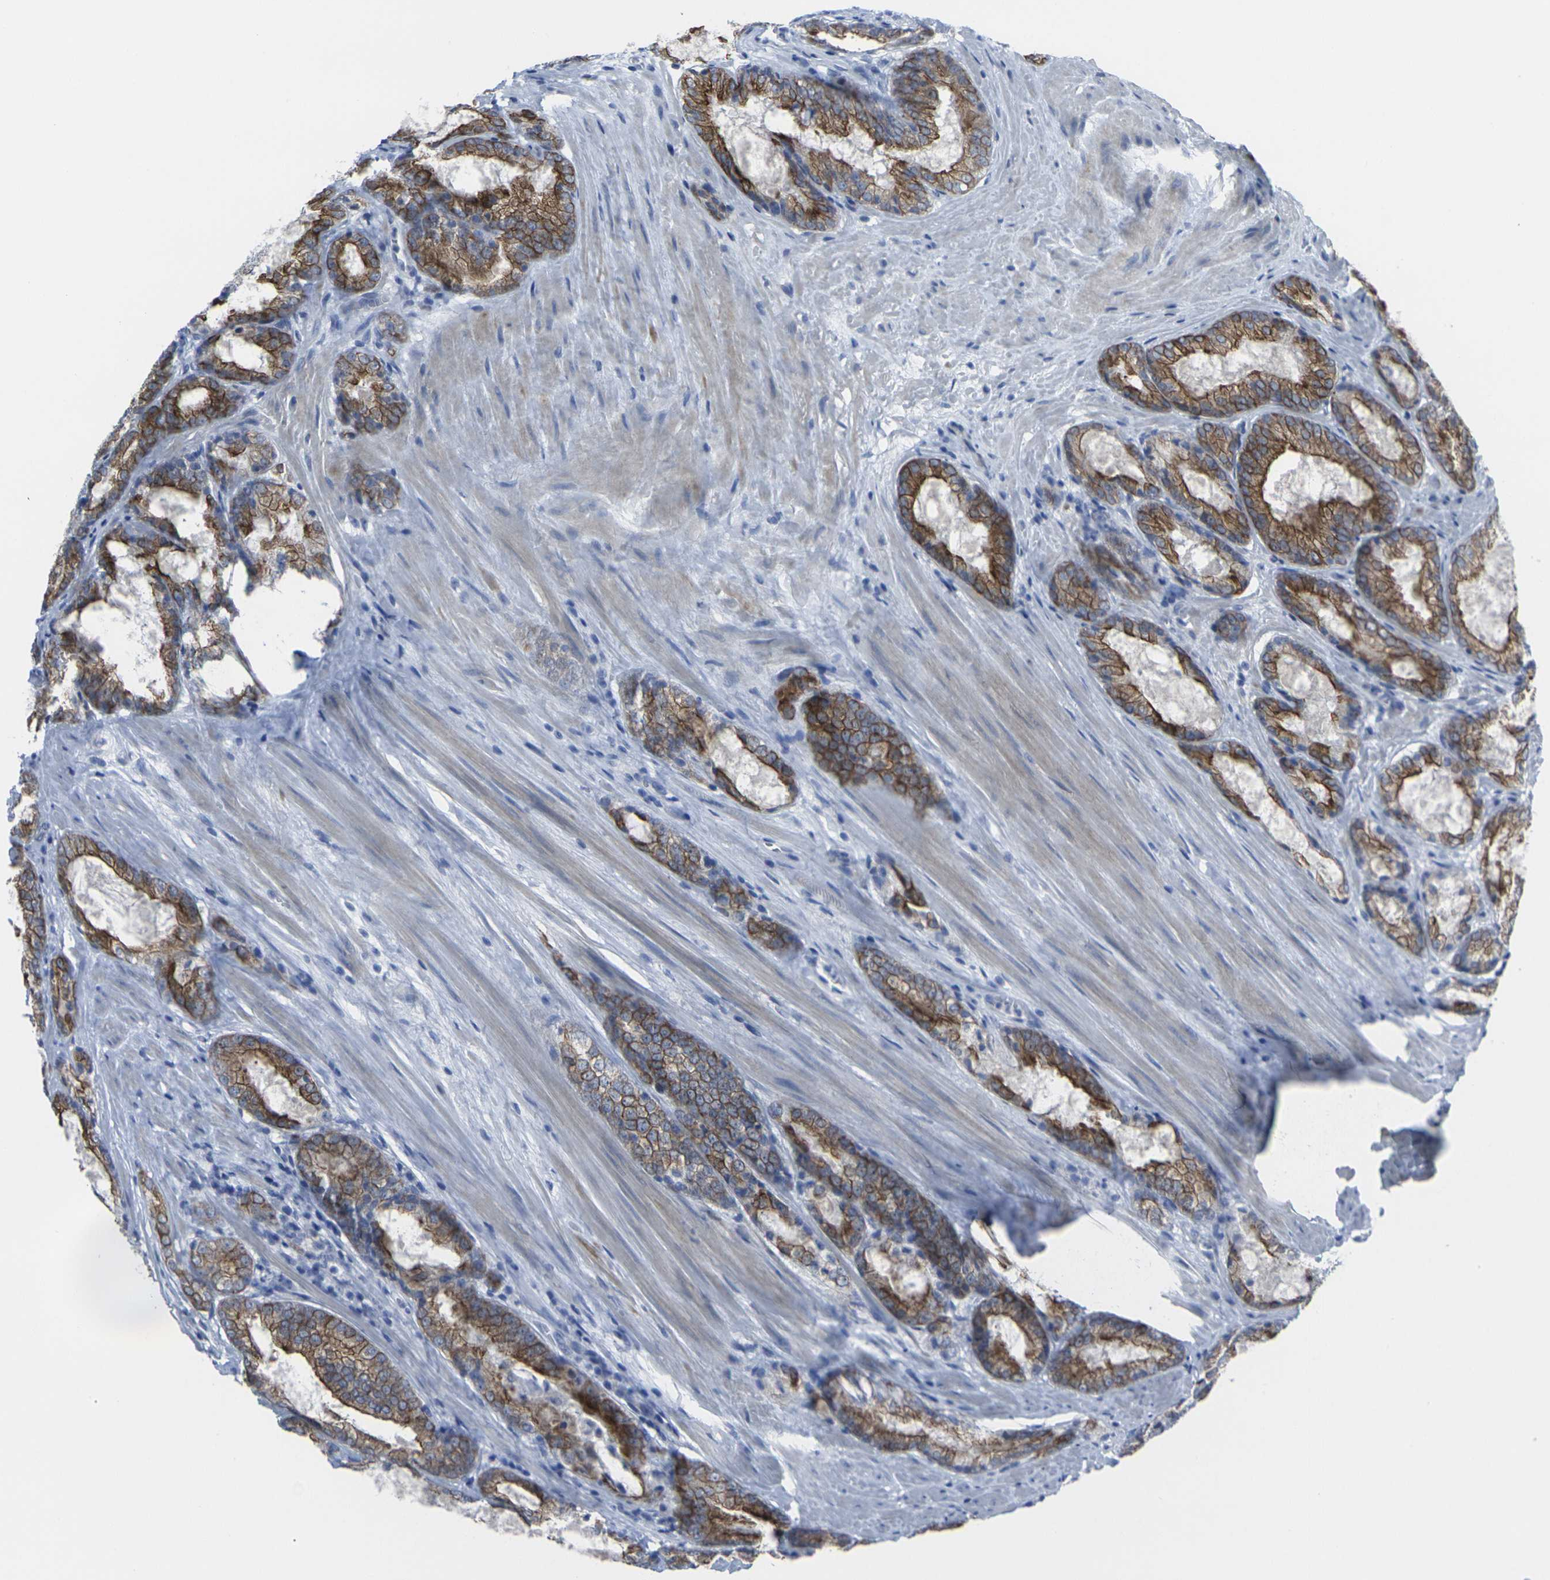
{"staining": {"intensity": "moderate", "quantity": ">75%", "location": "cytoplasmic/membranous"}, "tissue": "prostate cancer", "cell_type": "Tumor cells", "image_type": "cancer", "snomed": [{"axis": "morphology", "description": "Adenocarcinoma, Low grade"}, {"axis": "topography", "description": "Prostate"}], "caption": "Immunohistochemical staining of prostate cancer (adenocarcinoma (low-grade)) reveals medium levels of moderate cytoplasmic/membranous positivity in approximately >75% of tumor cells. The staining was performed using DAB, with brown indicating positive protein expression. Nuclei are stained blue with hematoxylin.", "gene": "ANKRD46", "patient": {"sex": "male", "age": 64}}